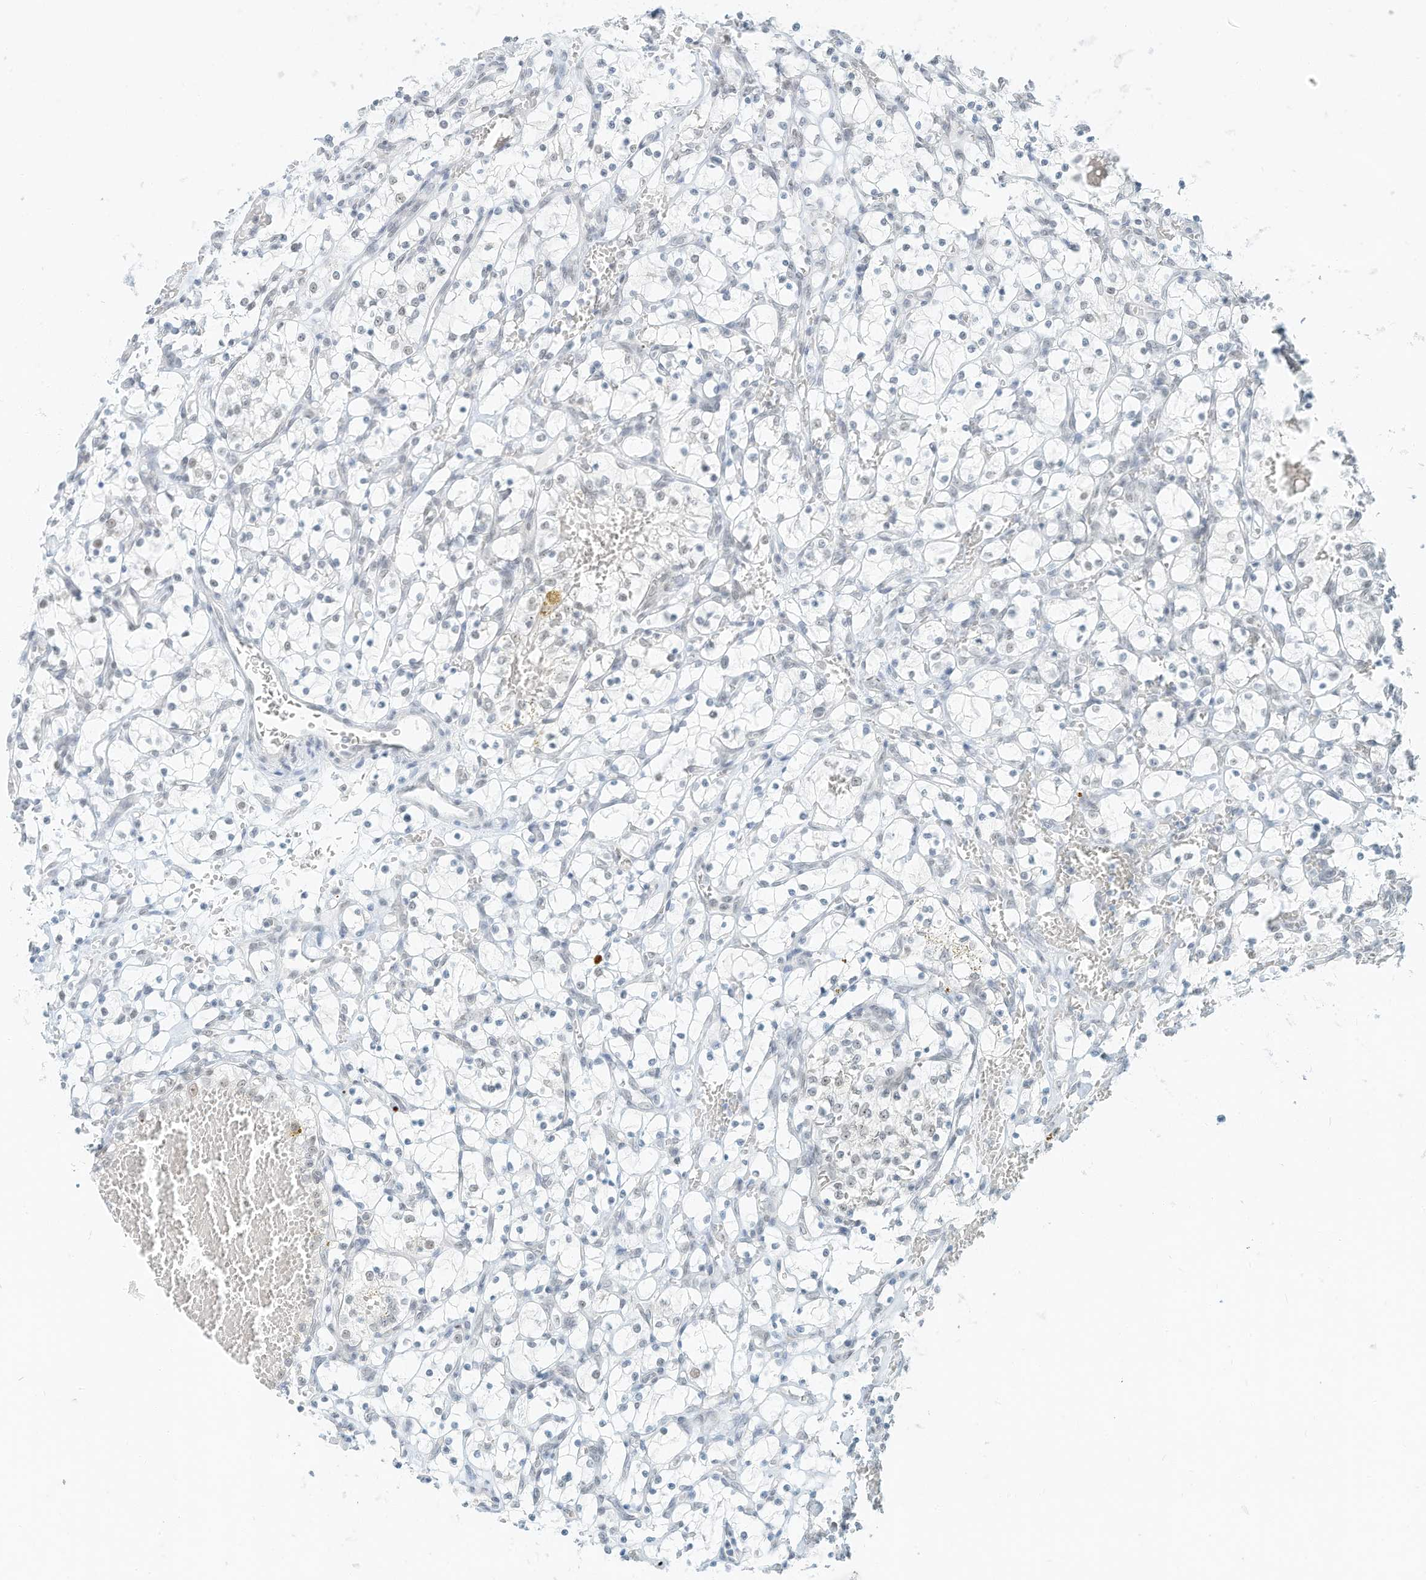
{"staining": {"intensity": "negative", "quantity": "none", "location": "none"}, "tissue": "renal cancer", "cell_type": "Tumor cells", "image_type": "cancer", "snomed": [{"axis": "morphology", "description": "Adenocarcinoma, NOS"}, {"axis": "topography", "description": "Kidney"}], "caption": "Immunohistochemistry of renal cancer demonstrates no staining in tumor cells.", "gene": "PGC", "patient": {"sex": "female", "age": 69}}